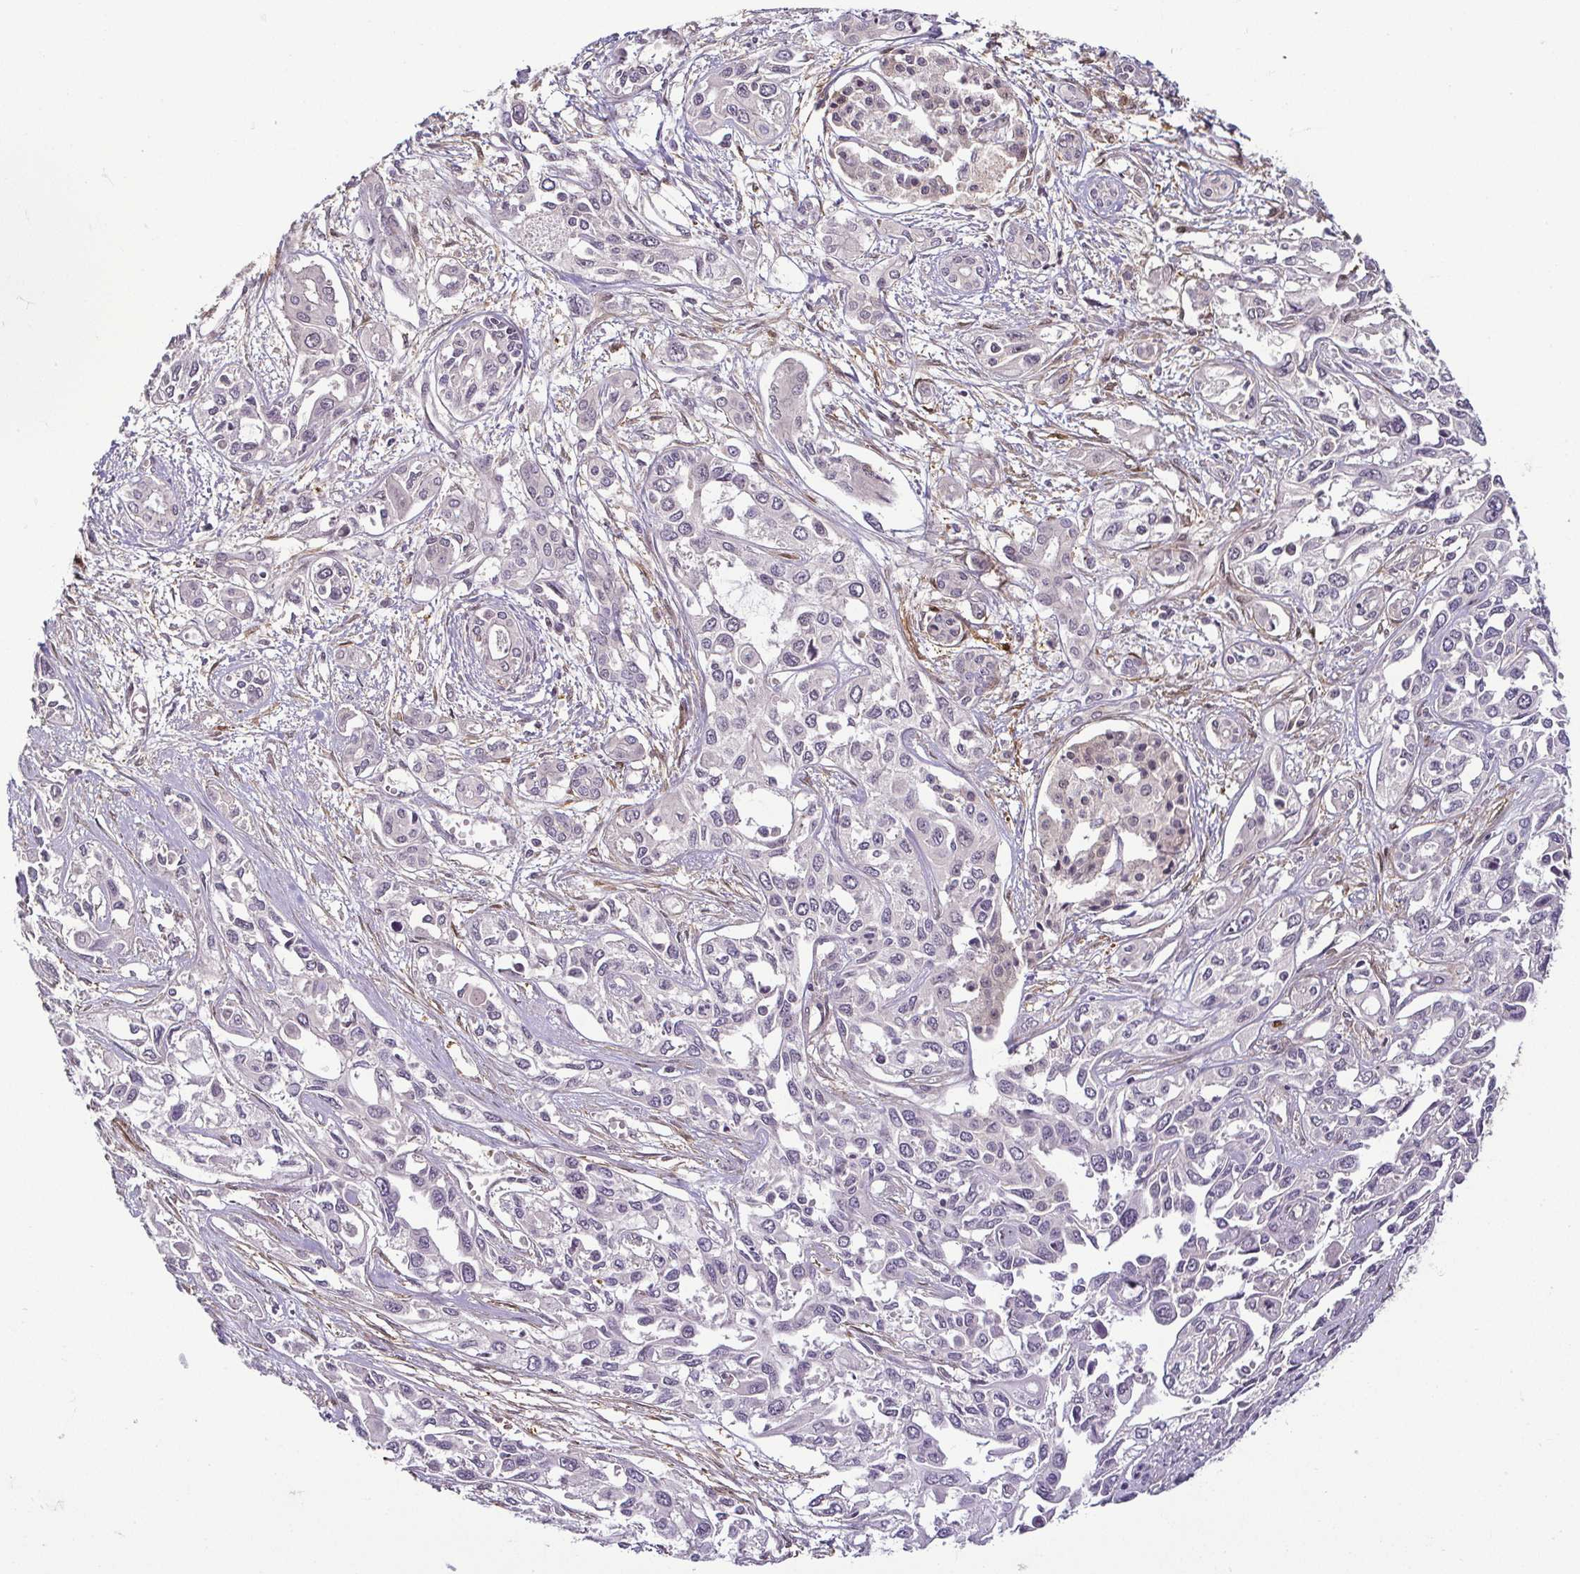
{"staining": {"intensity": "negative", "quantity": "none", "location": "none"}, "tissue": "pancreatic cancer", "cell_type": "Tumor cells", "image_type": "cancer", "snomed": [{"axis": "morphology", "description": "Adenocarcinoma, NOS"}, {"axis": "topography", "description": "Pancreas"}], "caption": "Histopathology image shows no significant protein expression in tumor cells of pancreatic cancer. (Immunohistochemistry (ihc), brightfield microscopy, high magnification).", "gene": "HOPX", "patient": {"sex": "female", "age": 55}}